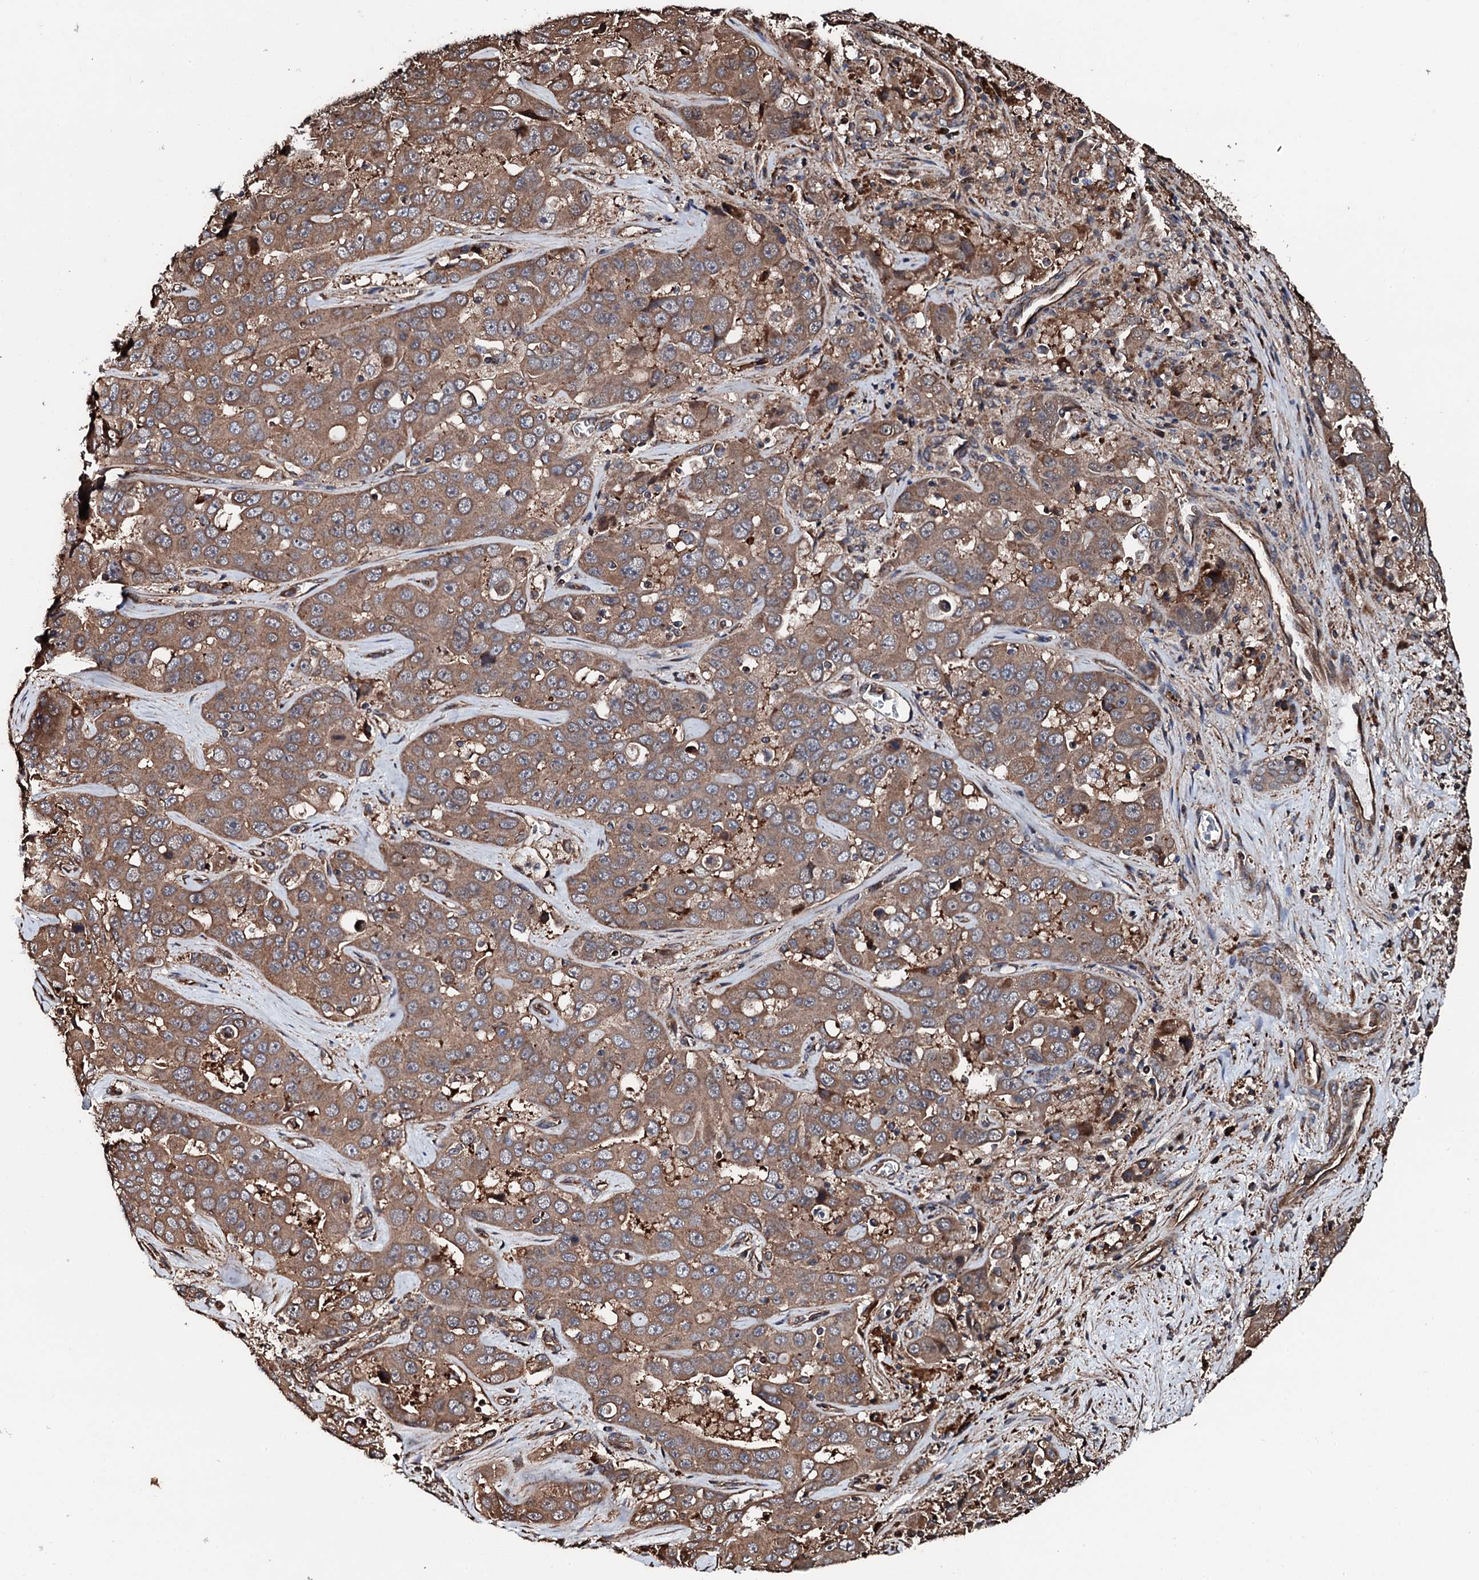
{"staining": {"intensity": "moderate", "quantity": ">75%", "location": "cytoplasmic/membranous"}, "tissue": "liver cancer", "cell_type": "Tumor cells", "image_type": "cancer", "snomed": [{"axis": "morphology", "description": "Cholangiocarcinoma"}, {"axis": "topography", "description": "Liver"}], "caption": "Liver cholangiocarcinoma was stained to show a protein in brown. There is medium levels of moderate cytoplasmic/membranous expression in approximately >75% of tumor cells.", "gene": "CKAP5", "patient": {"sex": "female", "age": 52}}